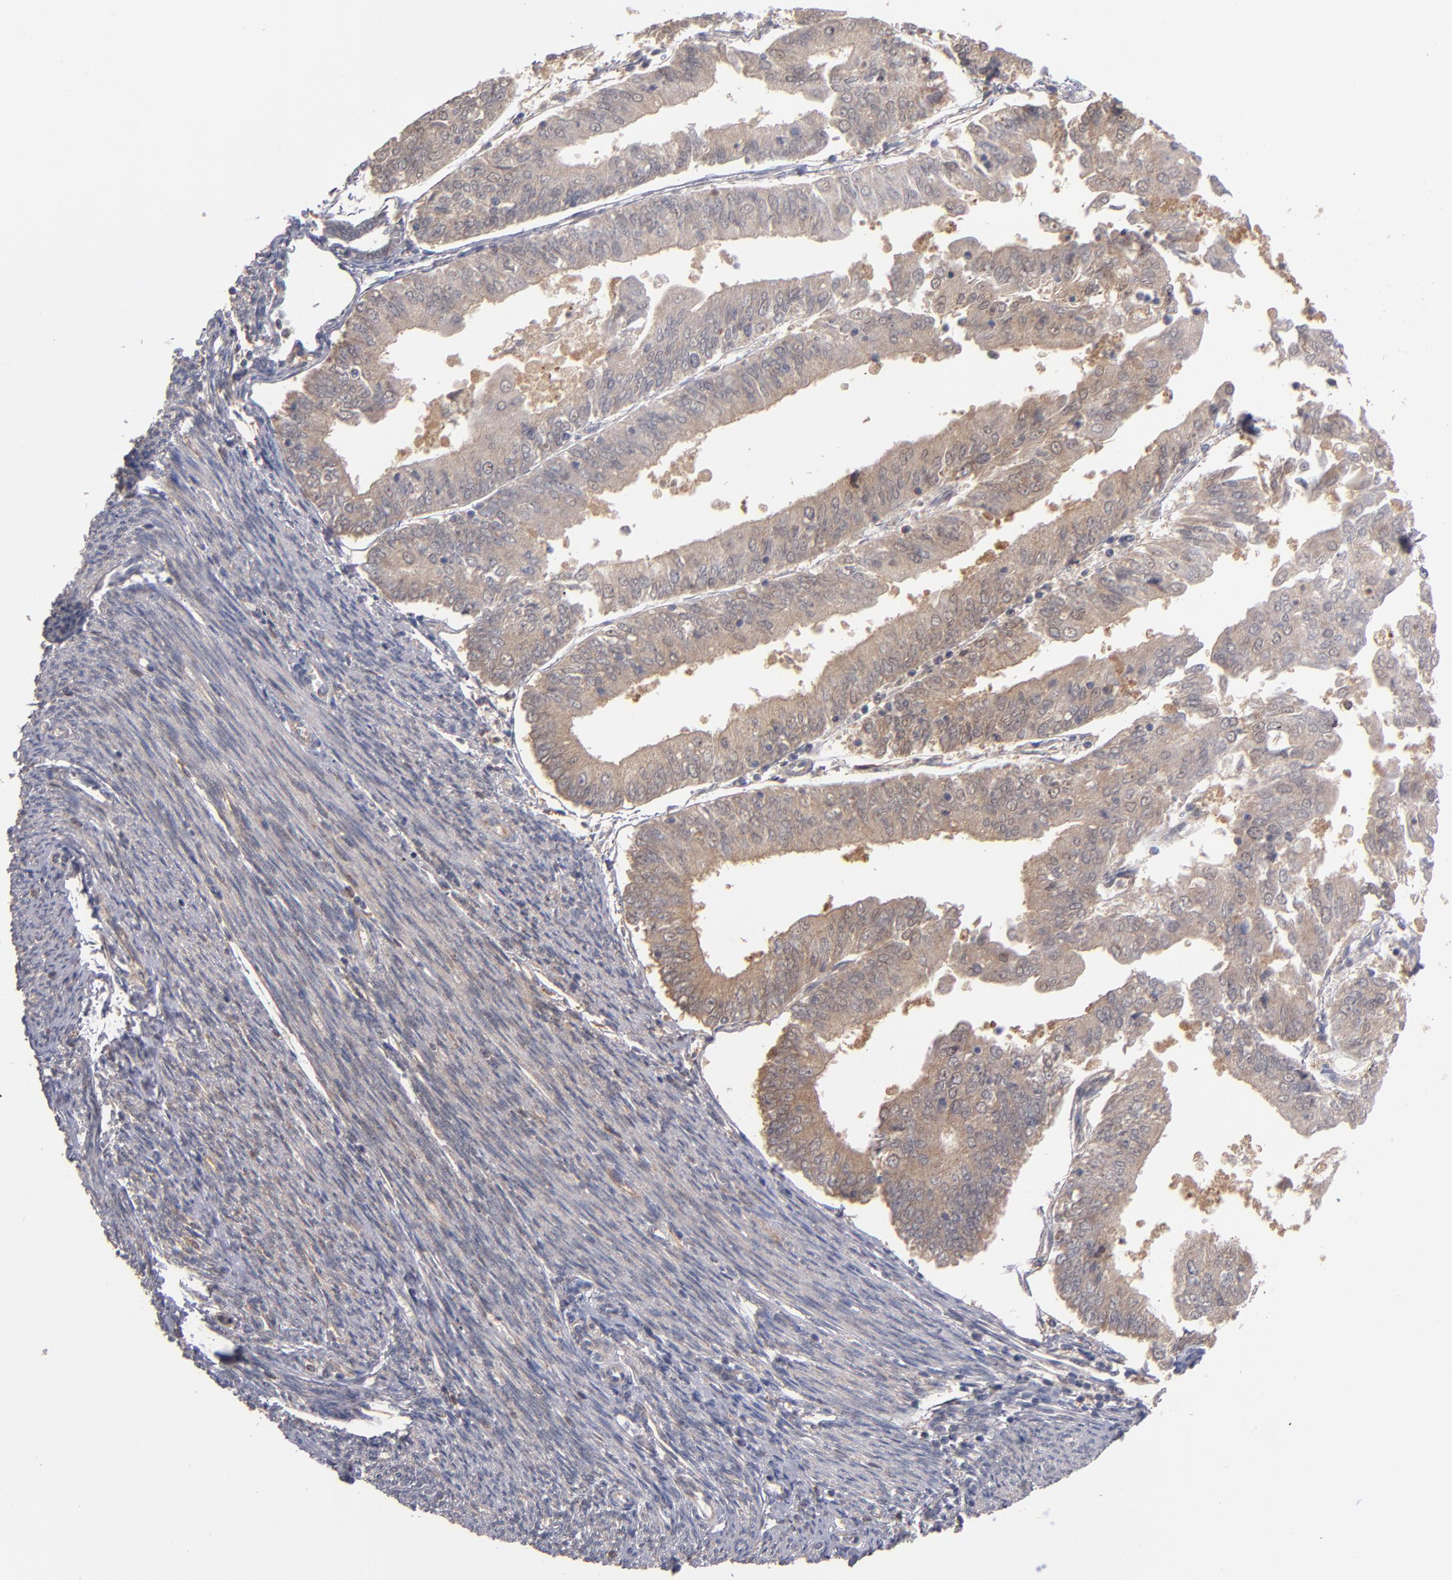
{"staining": {"intensity": "weak", "quantity": ">75%", "location": "cytoplasmic/membranous"}, "tissue": "endometrial cancer", "cell_type": "Tumor cells", "image_type": "cancer", "snomed": [{"axis": "morphology", "description": "Adenocarcinoma, NOS"}, {"axis": "topography", "description": "Endometrium"}], "caption": "A high-resolution photomicrograph shows immunohistochemistry (IHC) staining of adenocarcinoma (endometrial), which exhibits weak cytoplasmic/membranous staining in about >75% of tumor cells.", "gene": "GMFG", "patient": {"sex": "female", "age": 79}}